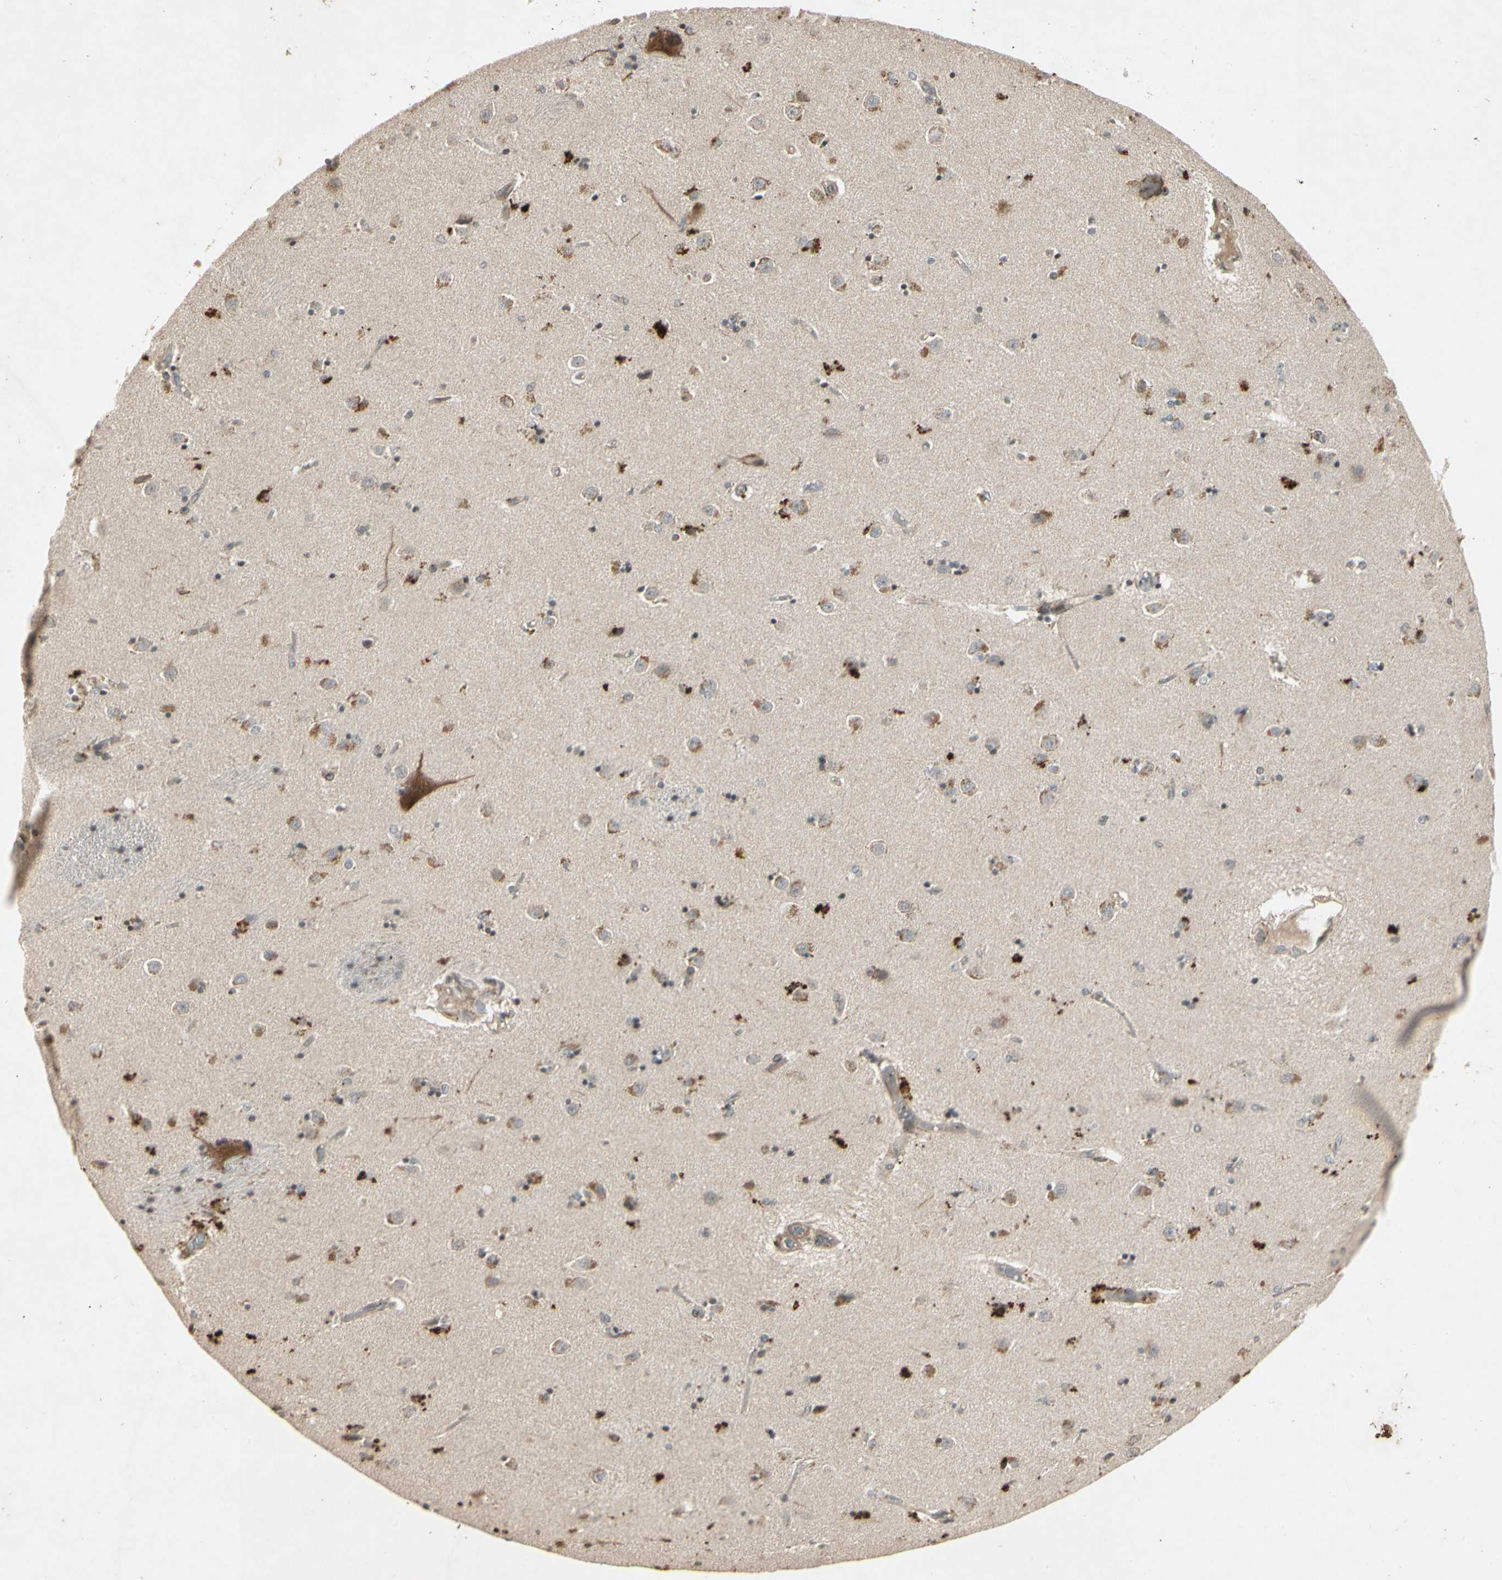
{"staining": {"intensity": "weak", "quantity": "<25%", "location": "cytoplasmic/membranous"}, "tissue": "caudate", "cell_type": "Glial cells", "image_type": "normal", "snomed": [{"axis": "morphology", "description": "Normal tissue, NOS"}, {"axis": "topography", "description": "Lateral ventricle wall"}], "caption": "This photomicrograph is of normal caudate stained with IHC to label a protein in brown with the nuclei are counter-stained blue. There is no expression in glial cells. Nuclei are stained in blue.", "gene": "TEK", "patient": {"sex": "female", "age": 54}}